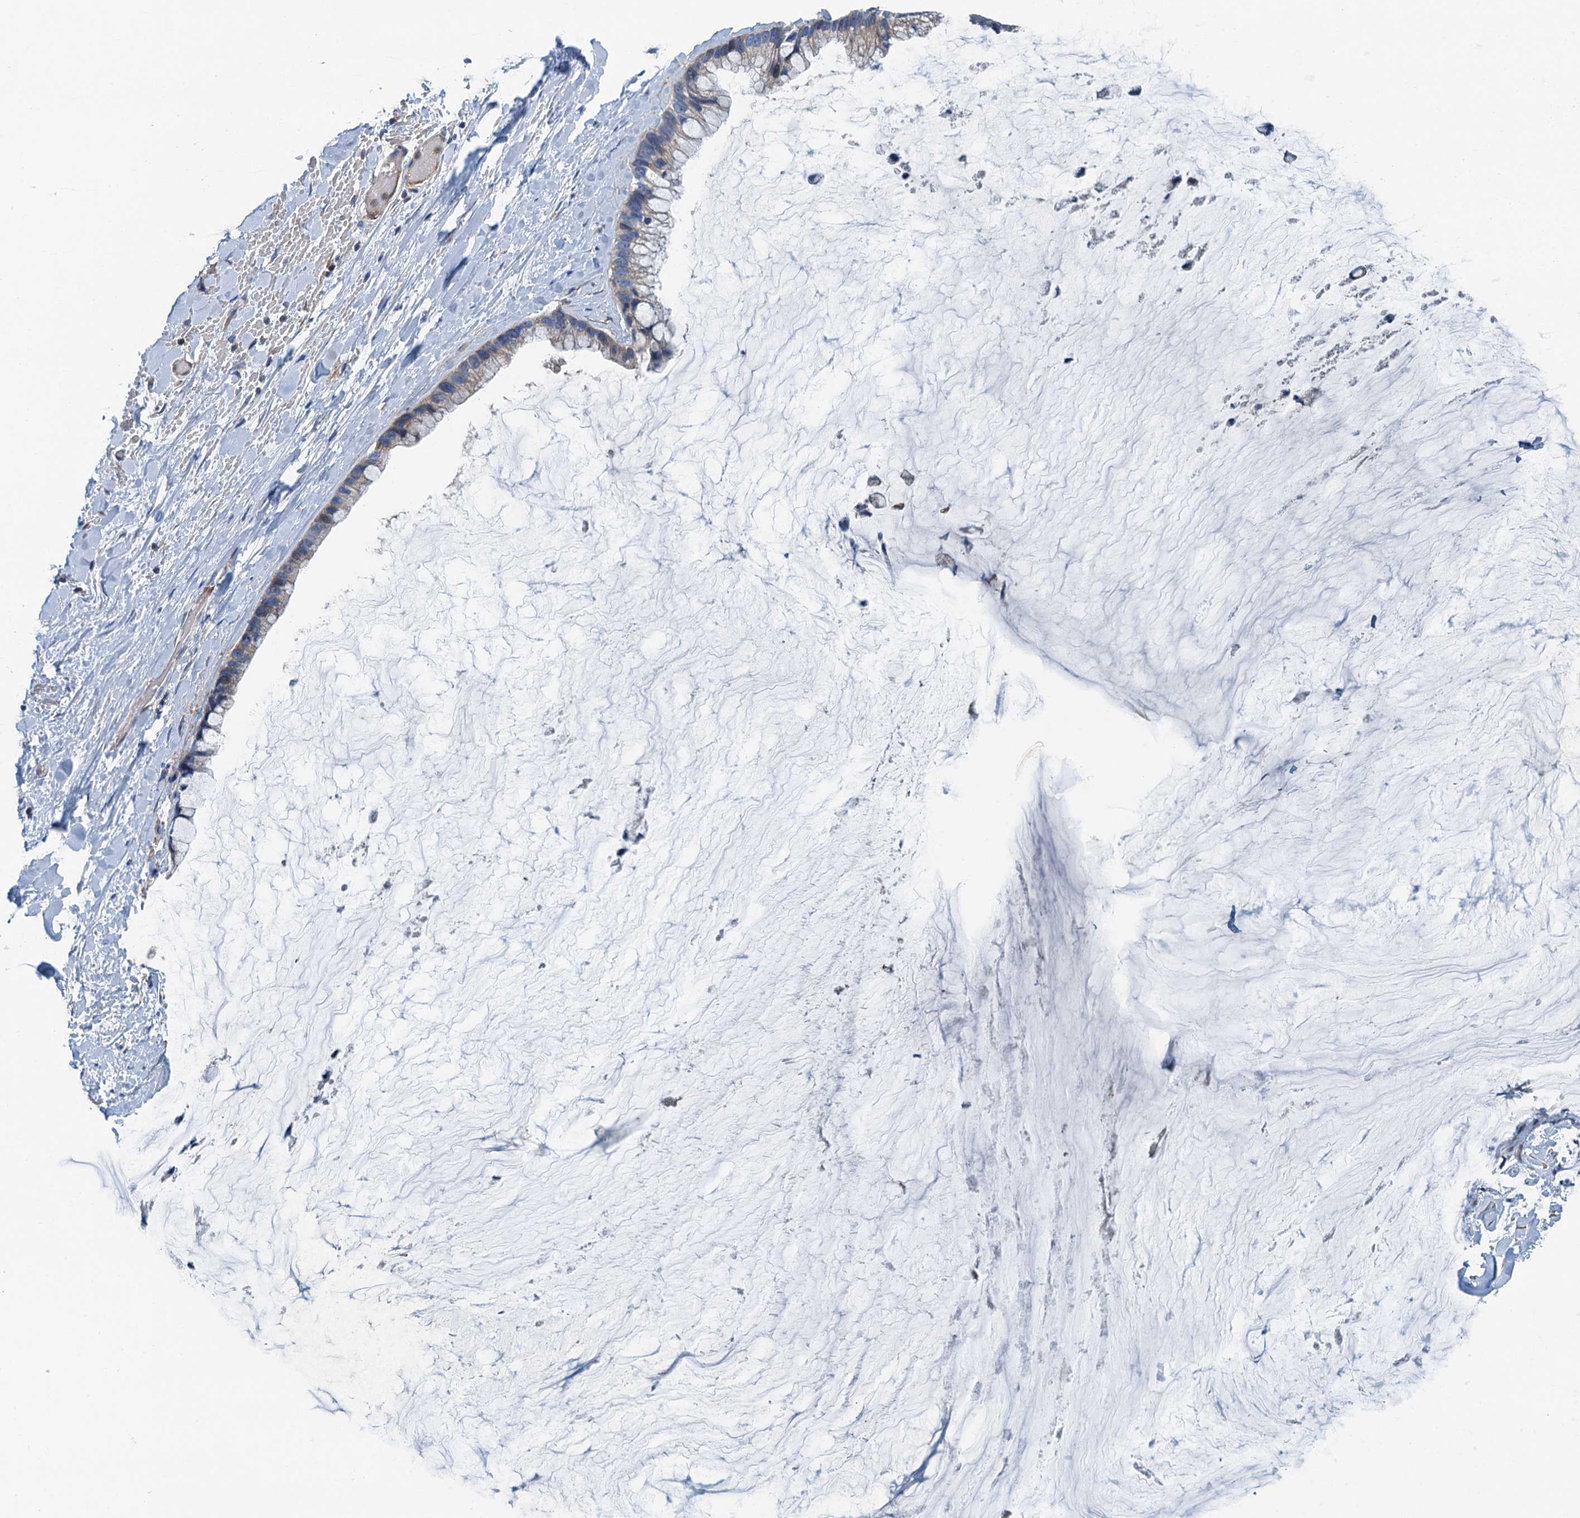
{"staining": {"intensity": "negative", "quantity": "none", "location": "none"}, "tissue": "ovarian cancer", "cell_type": "Tumor cells", "image_type": "cancer", "snomed": [{"axis": "morphology", "description": "Cystadenocarcinoma, mucinous, NOS"}, {"axis": "topography", "description": "Ovary"}], "caption": "An image of human ovarian cancer is negative for staining in tumor cells.", "gene": "PPP1R14D", "patient": {"sex": "female", "age": 39}}